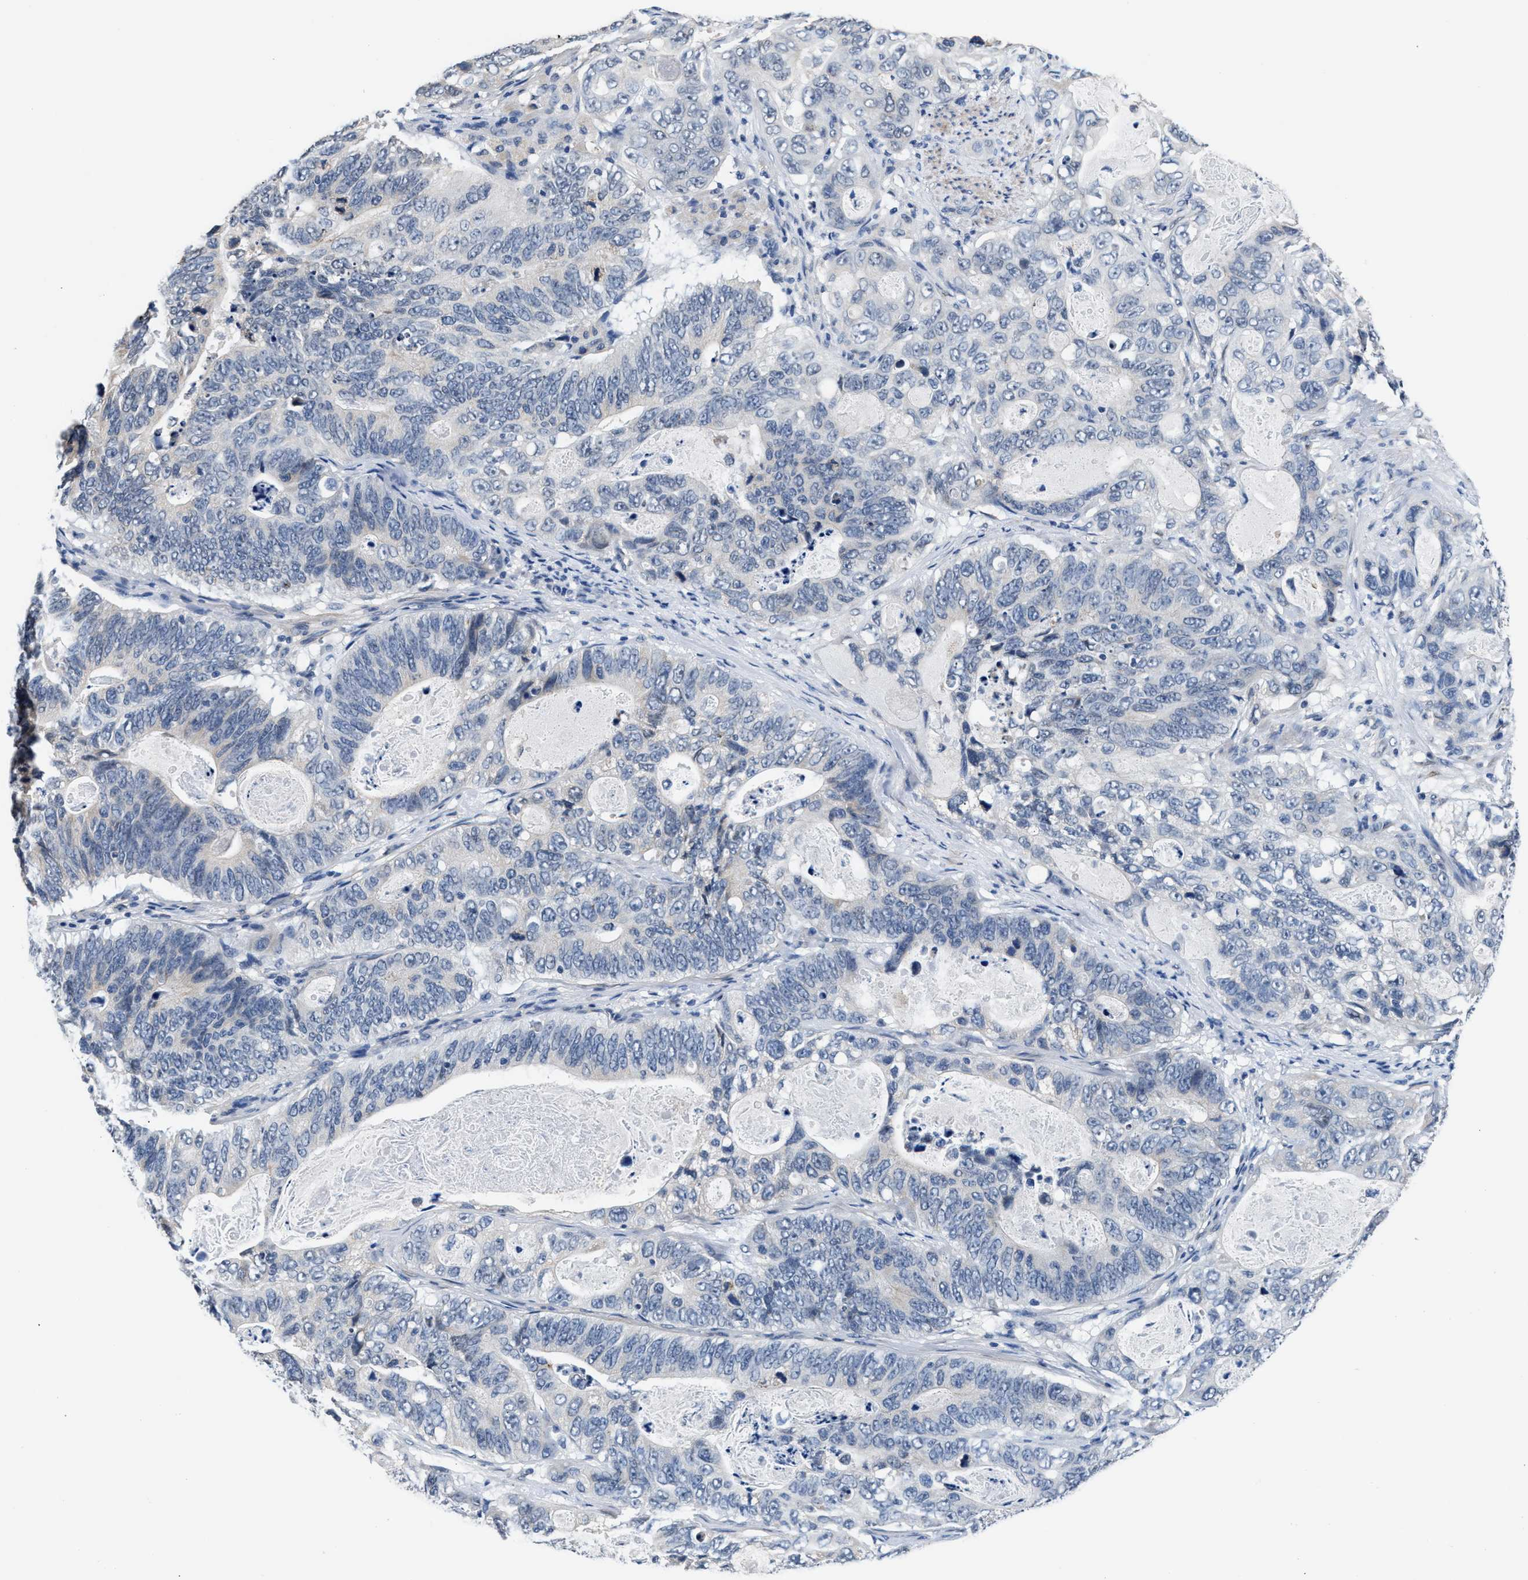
{"staining": {"intensity": "negative", "quantity": "none", "location": "none"}, "tissue": "stomach cancer", "cell_type": "Tumor cells", "image_type": "cancer", "snomed": [{"axis": "morphology", "description": "Normal tissue, NOS"}, {"axis": "morphology", "description": "Adenocarcinoma, NOS"}, {"axis": "topography", "description": "Stomach"}], "caption": "Immunohistochemistry of human adenocarcinoma (stomach) reveals no staining in tumor cells. (DAB (3,3'-diaminobenzidine) immunohistochemistry with hematoxylin counter stain).", "gene": "MYH3", "patient": {"sex": "female", "age": 89}}